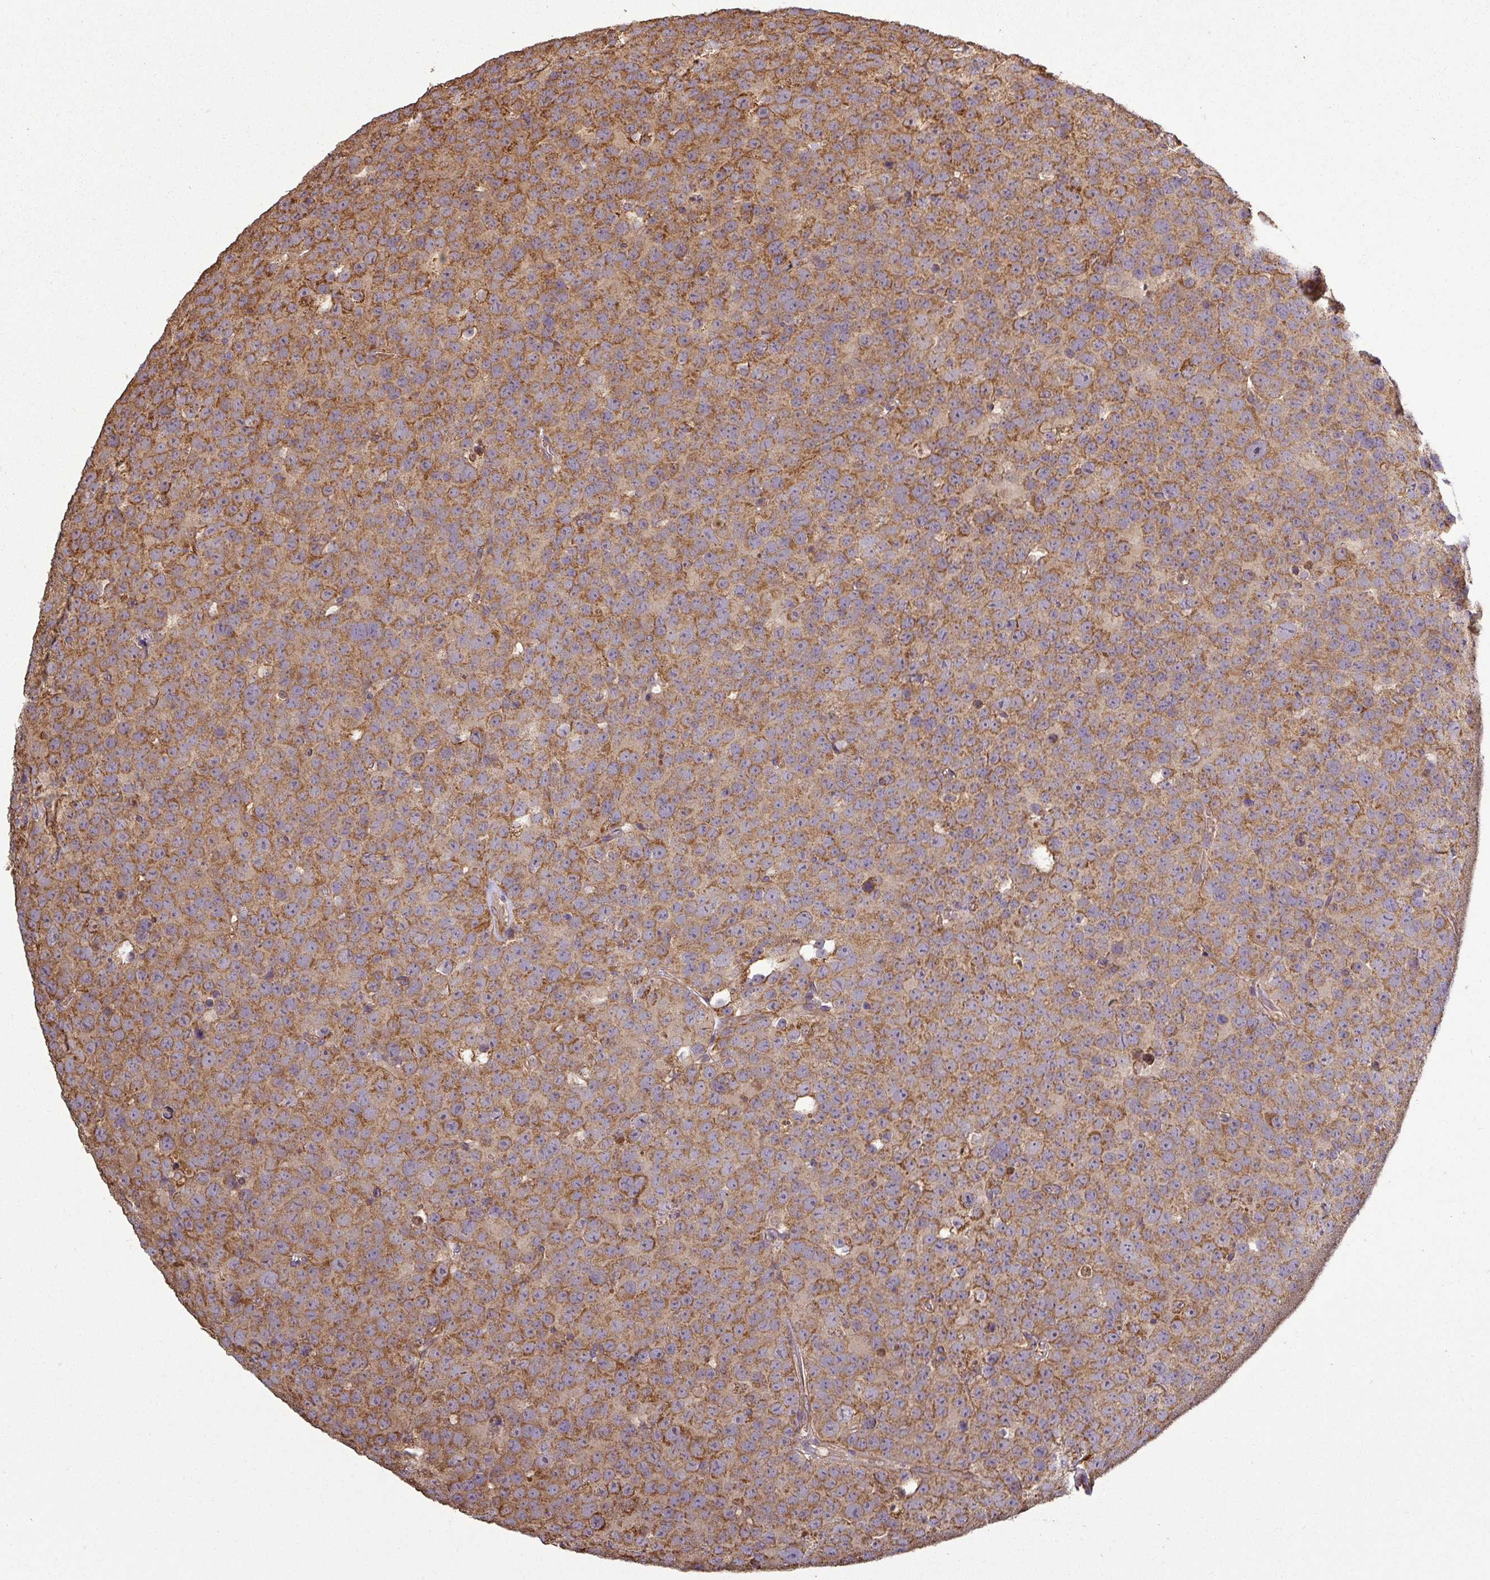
{"staining": {"intensity": "moderate", "quantity": ">75%", "location": "cytoplasmic/membranous"}, "tissue": "testis cancer", "cell_type": "Tumor cells", "image_type": "cancer", "snomed": [{"axis": "morphology", "description": "Seminoma, NOS"}, {"axis": "topography", "description": "Testis"}], "caption": "Tumor cells demonstrate moderate cytoplasmic/membranous positivity in approximately >75% of cells in testis cancer (seminoma).", "gene": "PLEKHM1", "patient": {"sex": "male", "age": 71}}